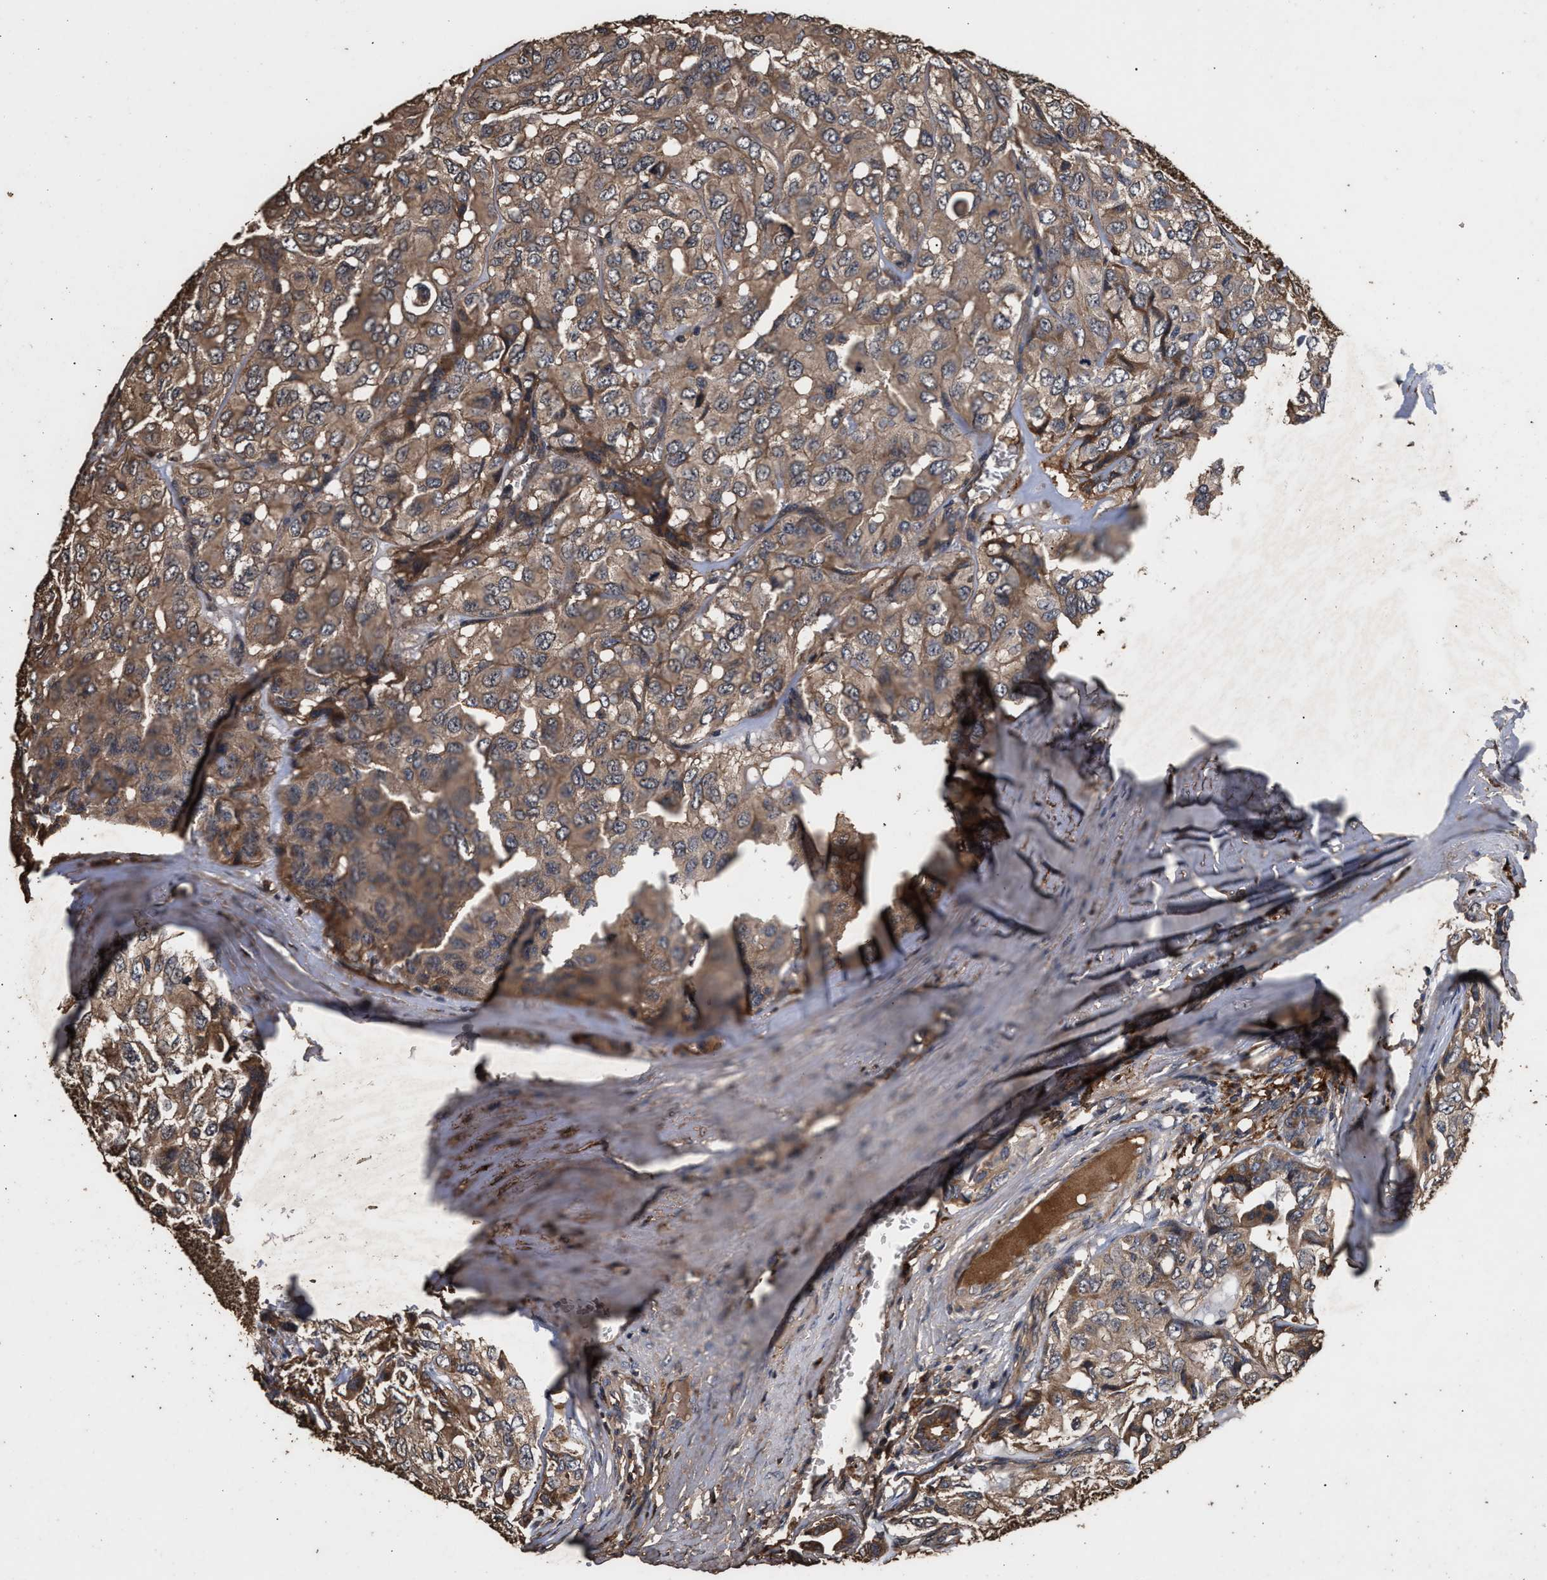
{"staining": {"intensity": "moderate", "quantity": ">75%", "location": "cytoplasmic/membranous"}, "tissue": "head and neck cancer", "cell_type": "Tumor cells", "image_type": "cancer", "snomed": [{"axis": "morphology", "description": "Adenocarcinoma, NOS"}, {"axis": "topography", "description": "Salivary gland, NOS"}, {"axis": "topography", "description": "Head-Neck"}], "caption": "Protein staining of head and neck cancer tissue shows moderate cytoplasmic/membranous staining in approximately >75% of tumor cells.", "gene": "KYAT1", "patient": {"sex": "female", "age": 76}}